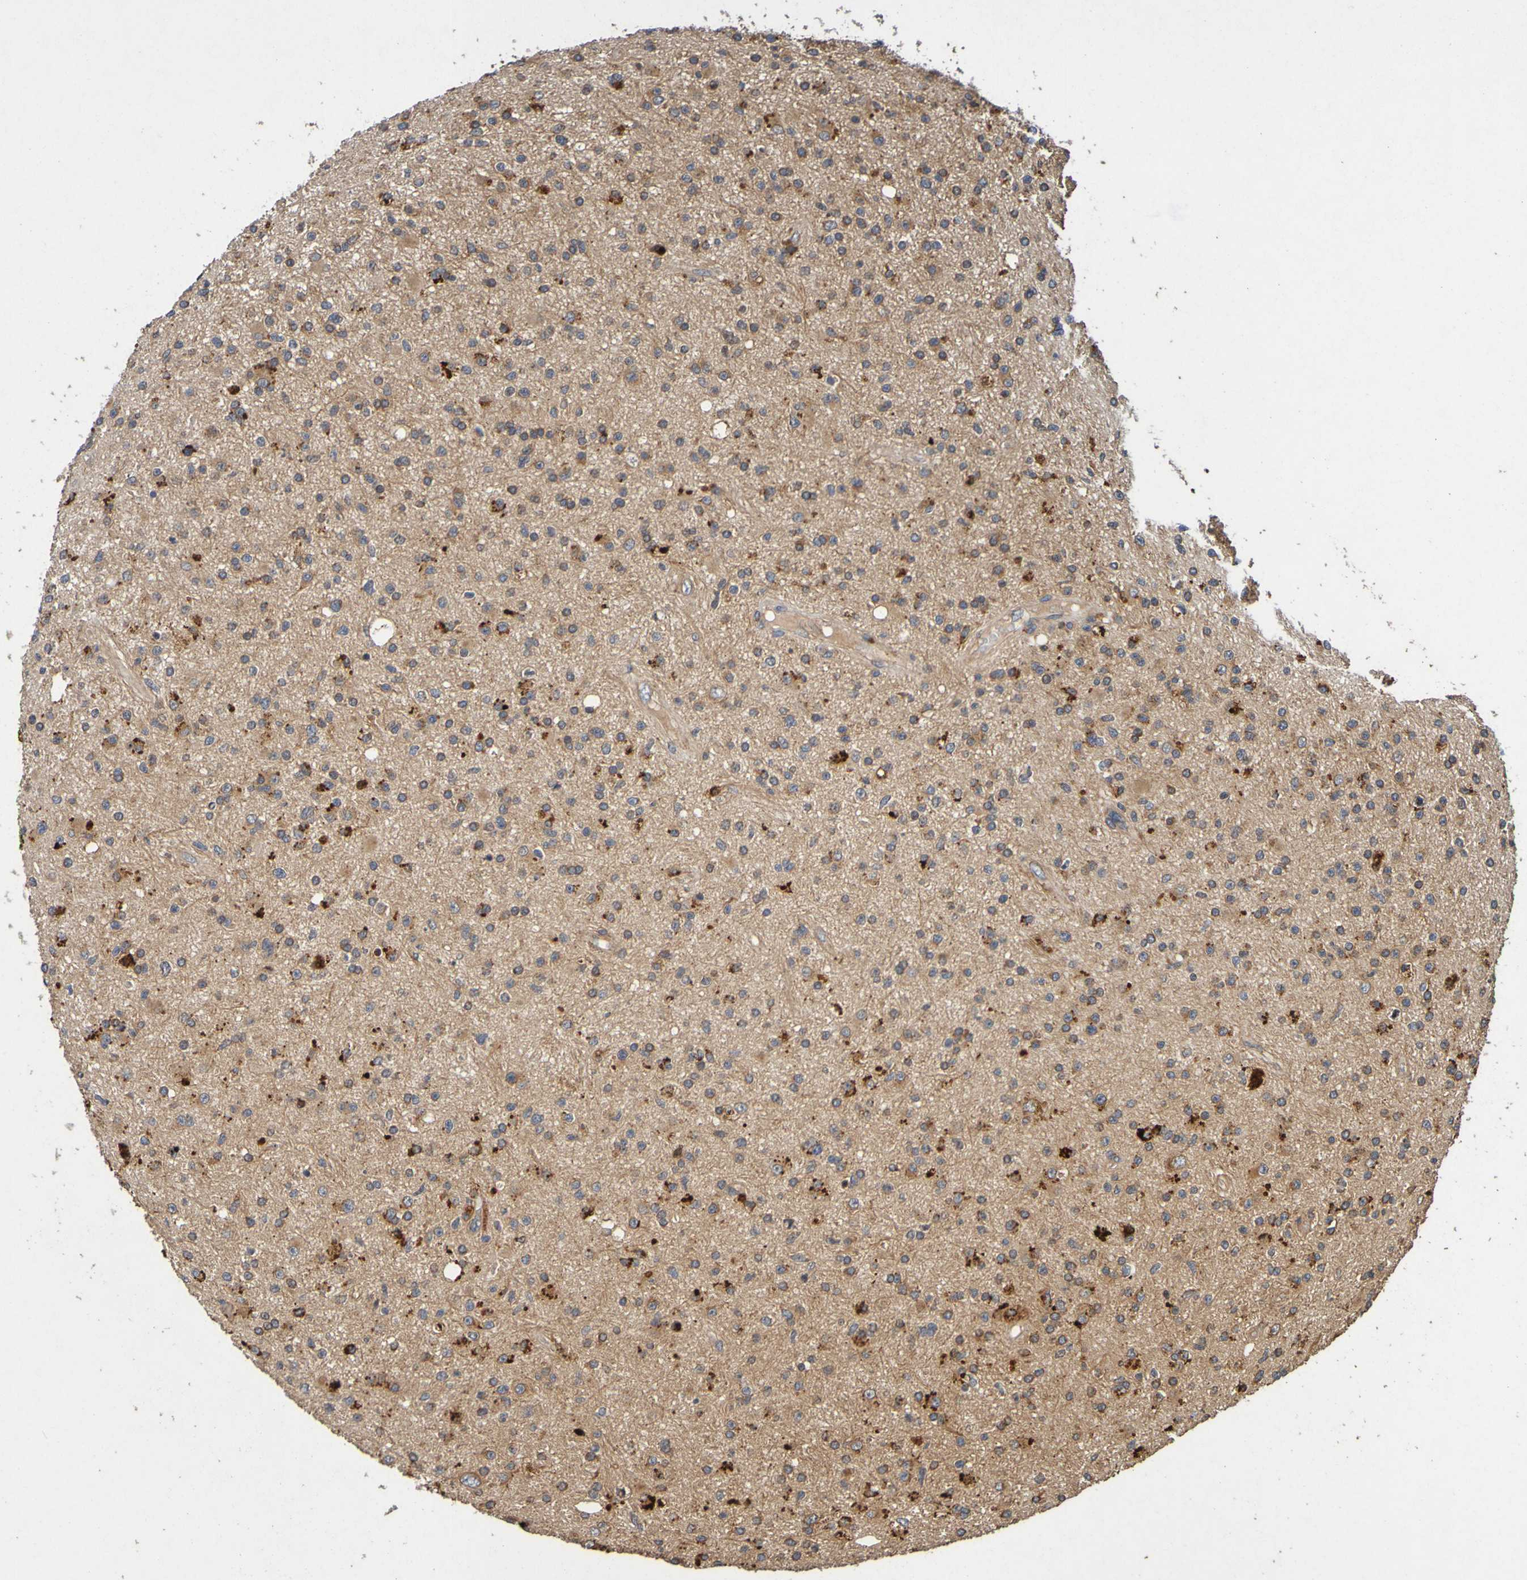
{"staining": {"intensity": "strong", "quantity": "25%-75%", "location": "cytoplasmic/membranous"}, "tissue": "glioma", "cell_type": "Tumor cells", "image_type": "cancer", "snomed": [{"axis": "morphology", "description": "Glioma, malignant, High grade"}, {"axis": "topography", "description": "Brain"}], "caption": "The histopathology image exhibits staining of glioma, revealing strong cytoplasmic/membranous protein positivity (brown color) within tumor cells.", "gene": "OCRL", "patient": {"sex": "male", "age": 33}}